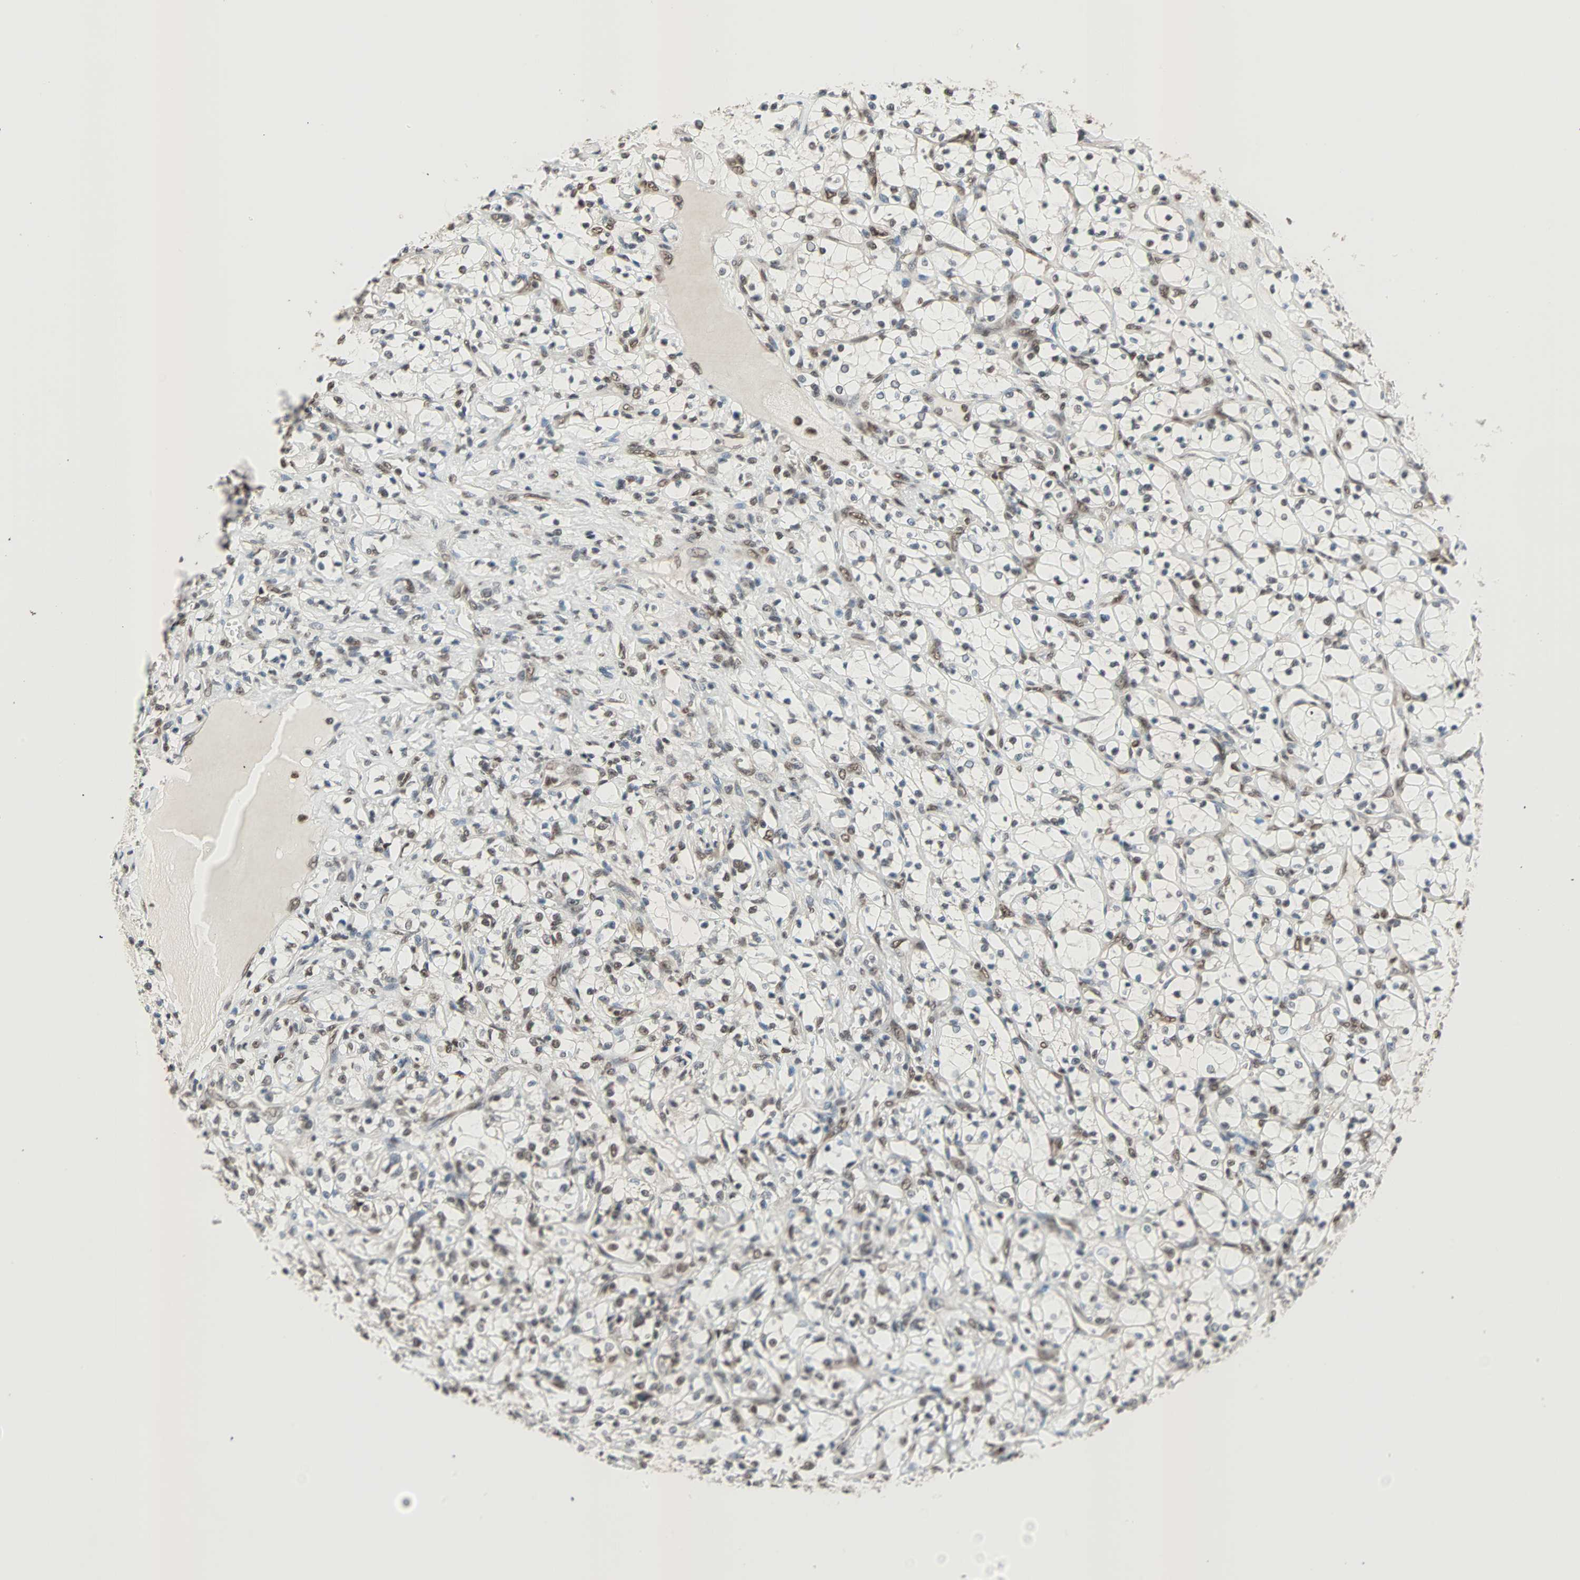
{"staining": {"intensity": "moderate", "quantity": ">75%", "location": "nuclear"}, "tissue": "renal cancer", "cell_type": "Tumor cells", "image_type": "cancer", "snomed": [{"axis": "morphology", "description": "Adenocarcinoma, NOS"}, {"axis": "topography", "description": "Kidney"}], "caption": "Protein expression by immunohistochemistry (IHC) displays moderate nuclear expression in about >75% of tumor cells in adenocarcinoma (renal). The staining was performed using DAB to visualize the protein expression in brown, while the nuclei were stained in blue with hematoxylin (Magnification: 20x).", "gene": "DAZAP1", "patient": {"sex": "female", "age": 69}}